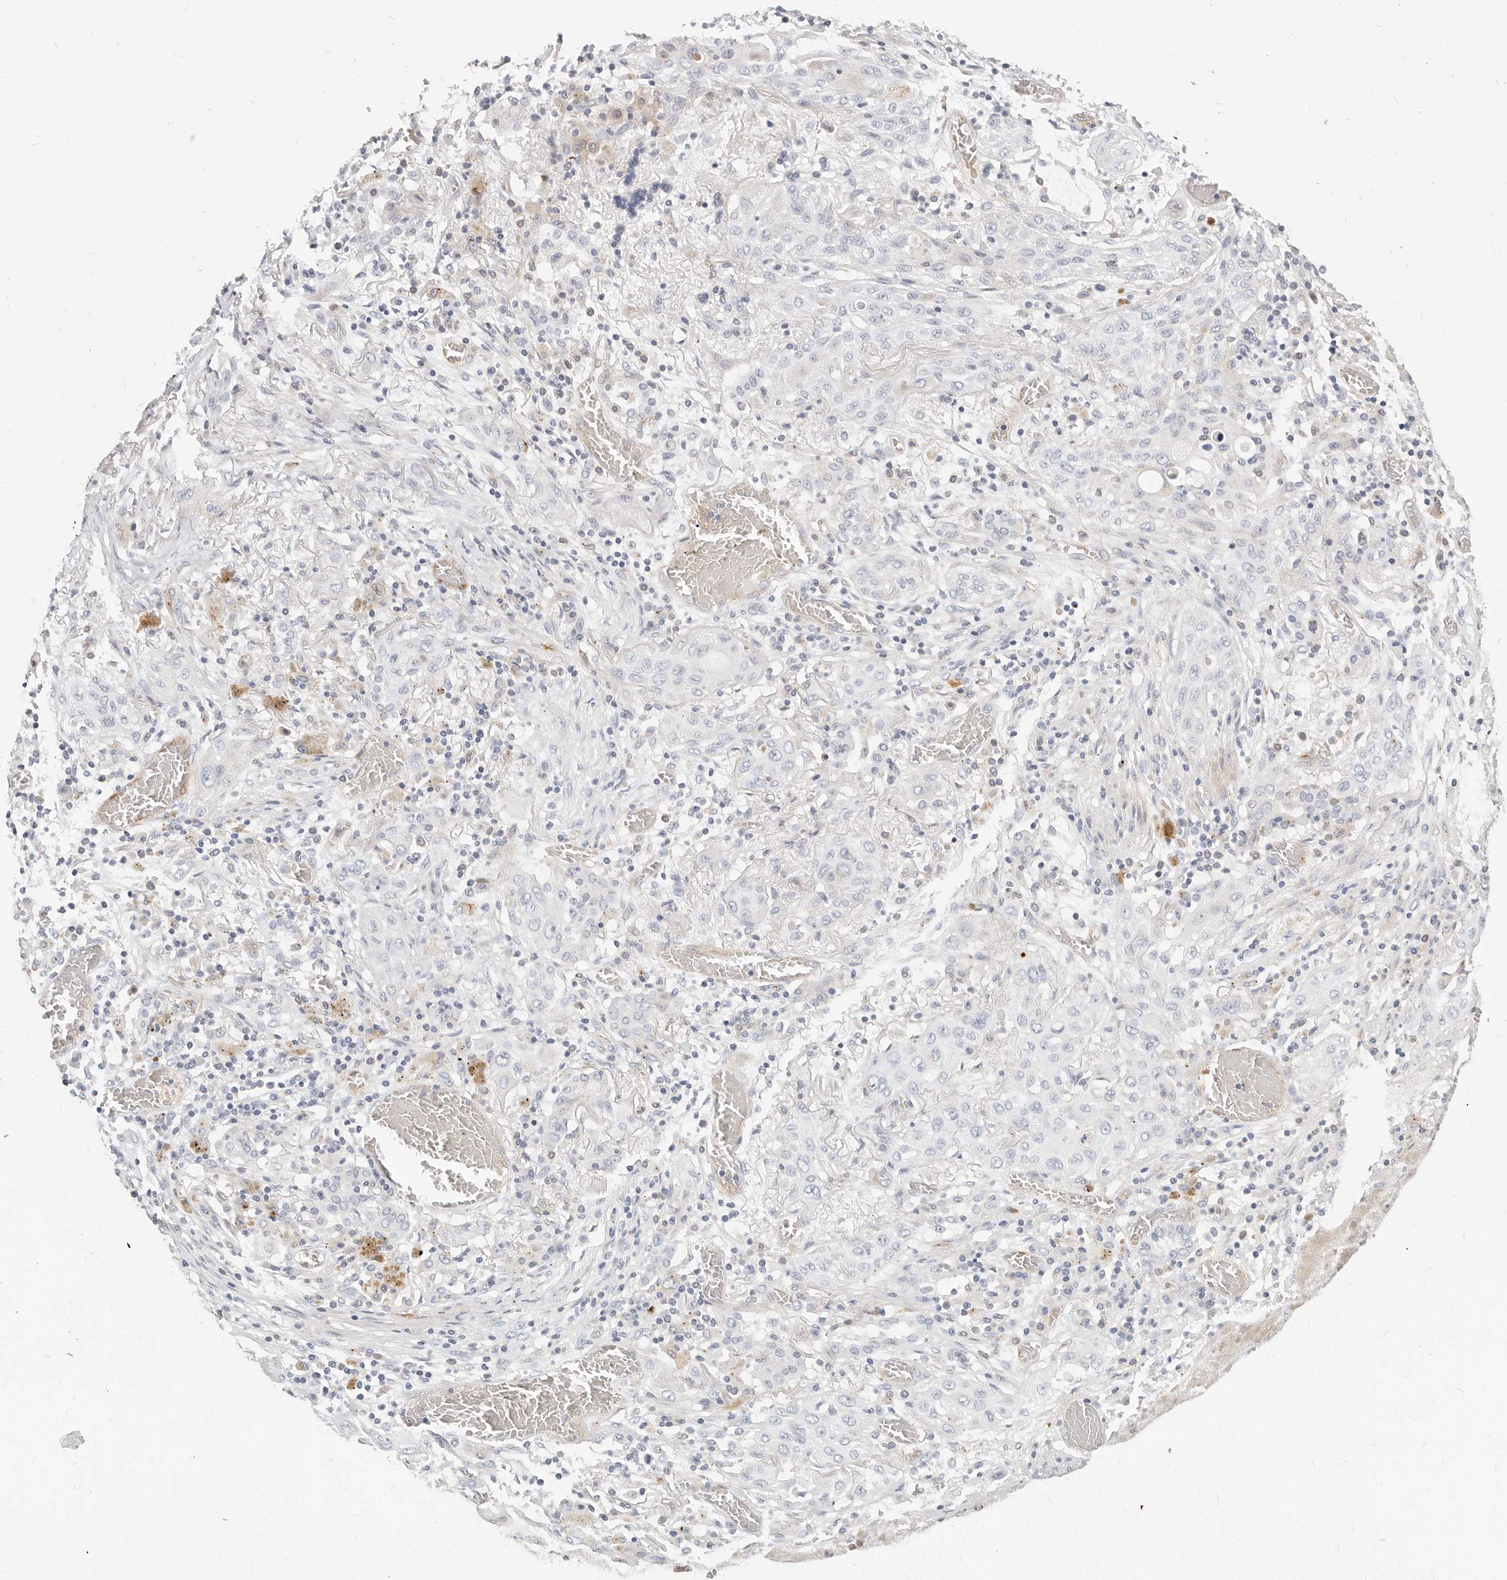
{"staining": {"intensity": "negative", "quantity": "none", "location": "none"}, "tissue": "lung cancer", "cell_type": "Tumor cells", "image_type": "cancer", "snomed": [{"axis": "morphology", "description": "Squamous cell carcinoma, NOS"}, {"axis": "topography", "description": "Lung"}], "caption": "Photomicrograph shows no protein expression in tumor cells of squamous cell carcinoma (lung) tissue.", "gene": "ZRANB1", "patient": {"sex": "female", "age": 47}}